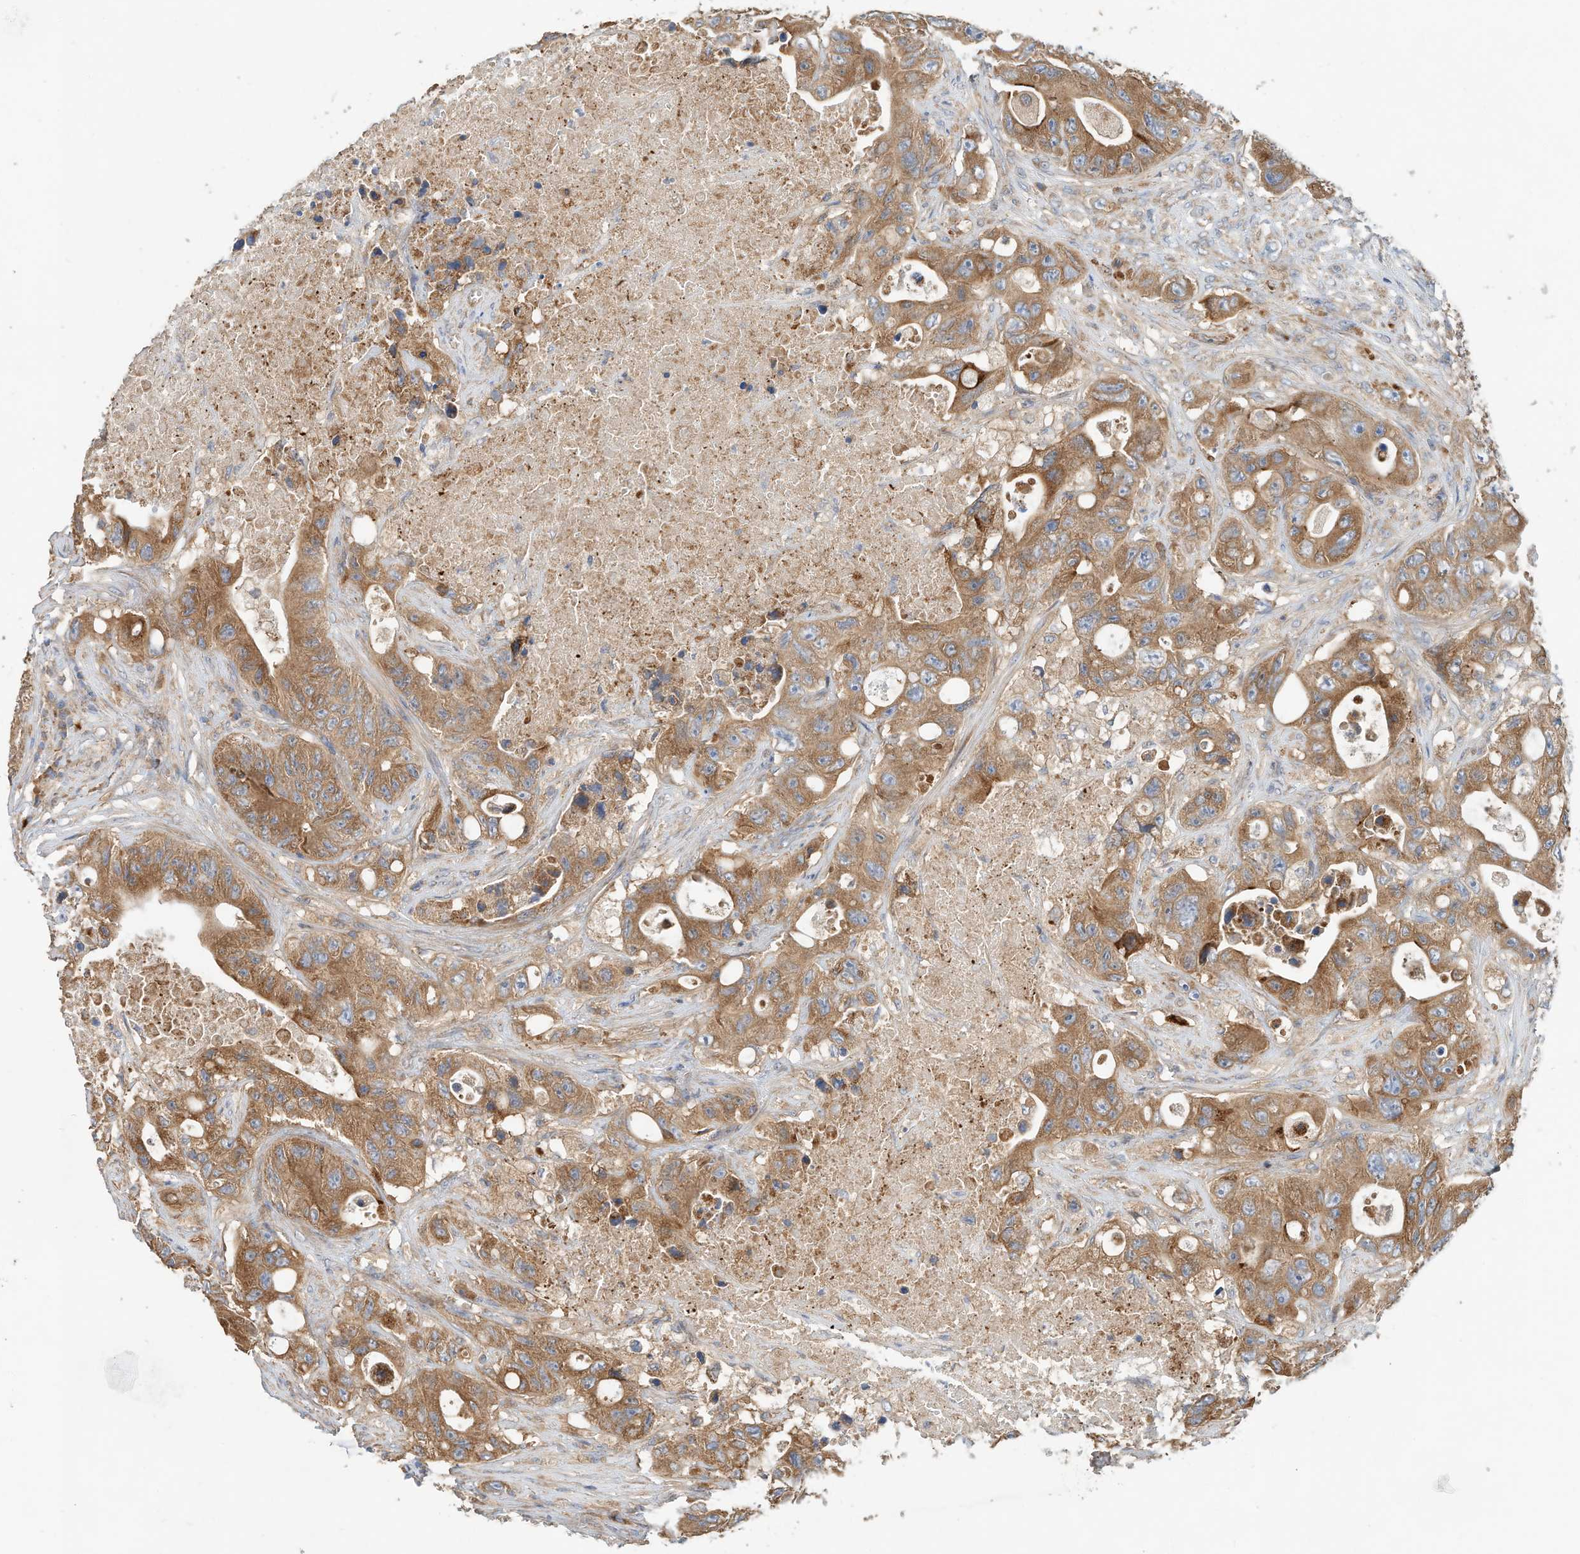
{"staining": {"intensity": "moderate", "quantity": ">75%", "location": "cytoplasmic/membranous"}, "tissue": "colorectal cancer", "cell_type": "Tumor cells", "image_type": "cancer", "snomed": [{"axis": "morphology", "description": "Adenocarcinoma, NOS"}, {"axis": "topography", "description": "Colon"}], "caption": "High-power microscopy captured an IHC micrograph of colorectal cancer, revealing moderate cytoplasmic/membranous staining in about >75% of tumor cells.", "gene": "CPAMD8", "patient": {"sex": "female", "age": 46}}